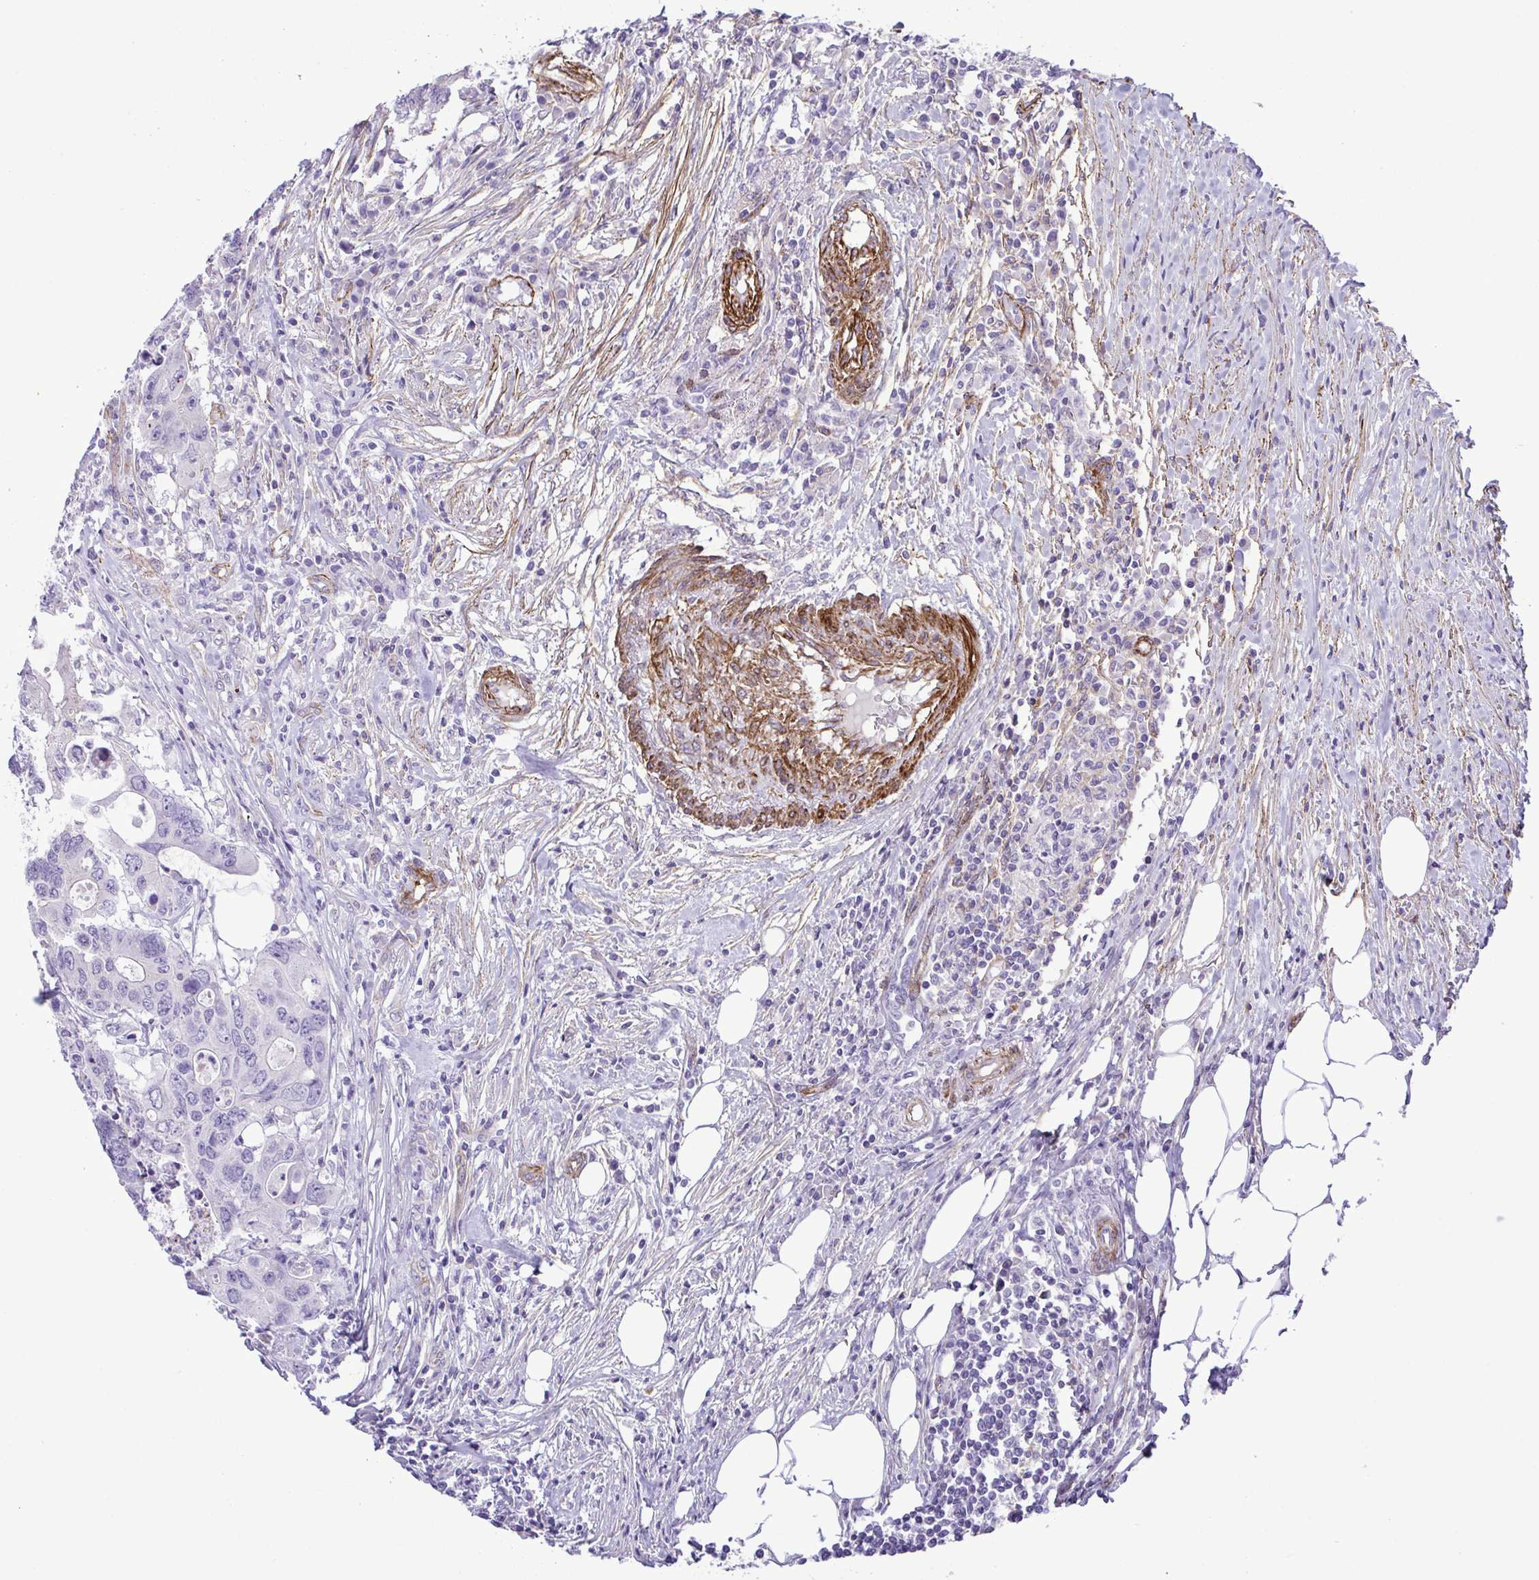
{"staining": {"intensity": "negative", "quantity": "none", "location": "none"}, "tissue": "colorectal cancer", "cell_type": "Tumor cells", "image_type": "cancer", "snomed": [{"axis": "morphology", "description": "Adenocarcinoma, NOS"}, {"axis": "topography", "description": "Colon"}], "caption": "Immunohistochemistry (IHC) of colorectal cancer shows no expression in tumor cells.", "gene": "SYNPO2L", "patient": {"sex": "male", "age": 71}}